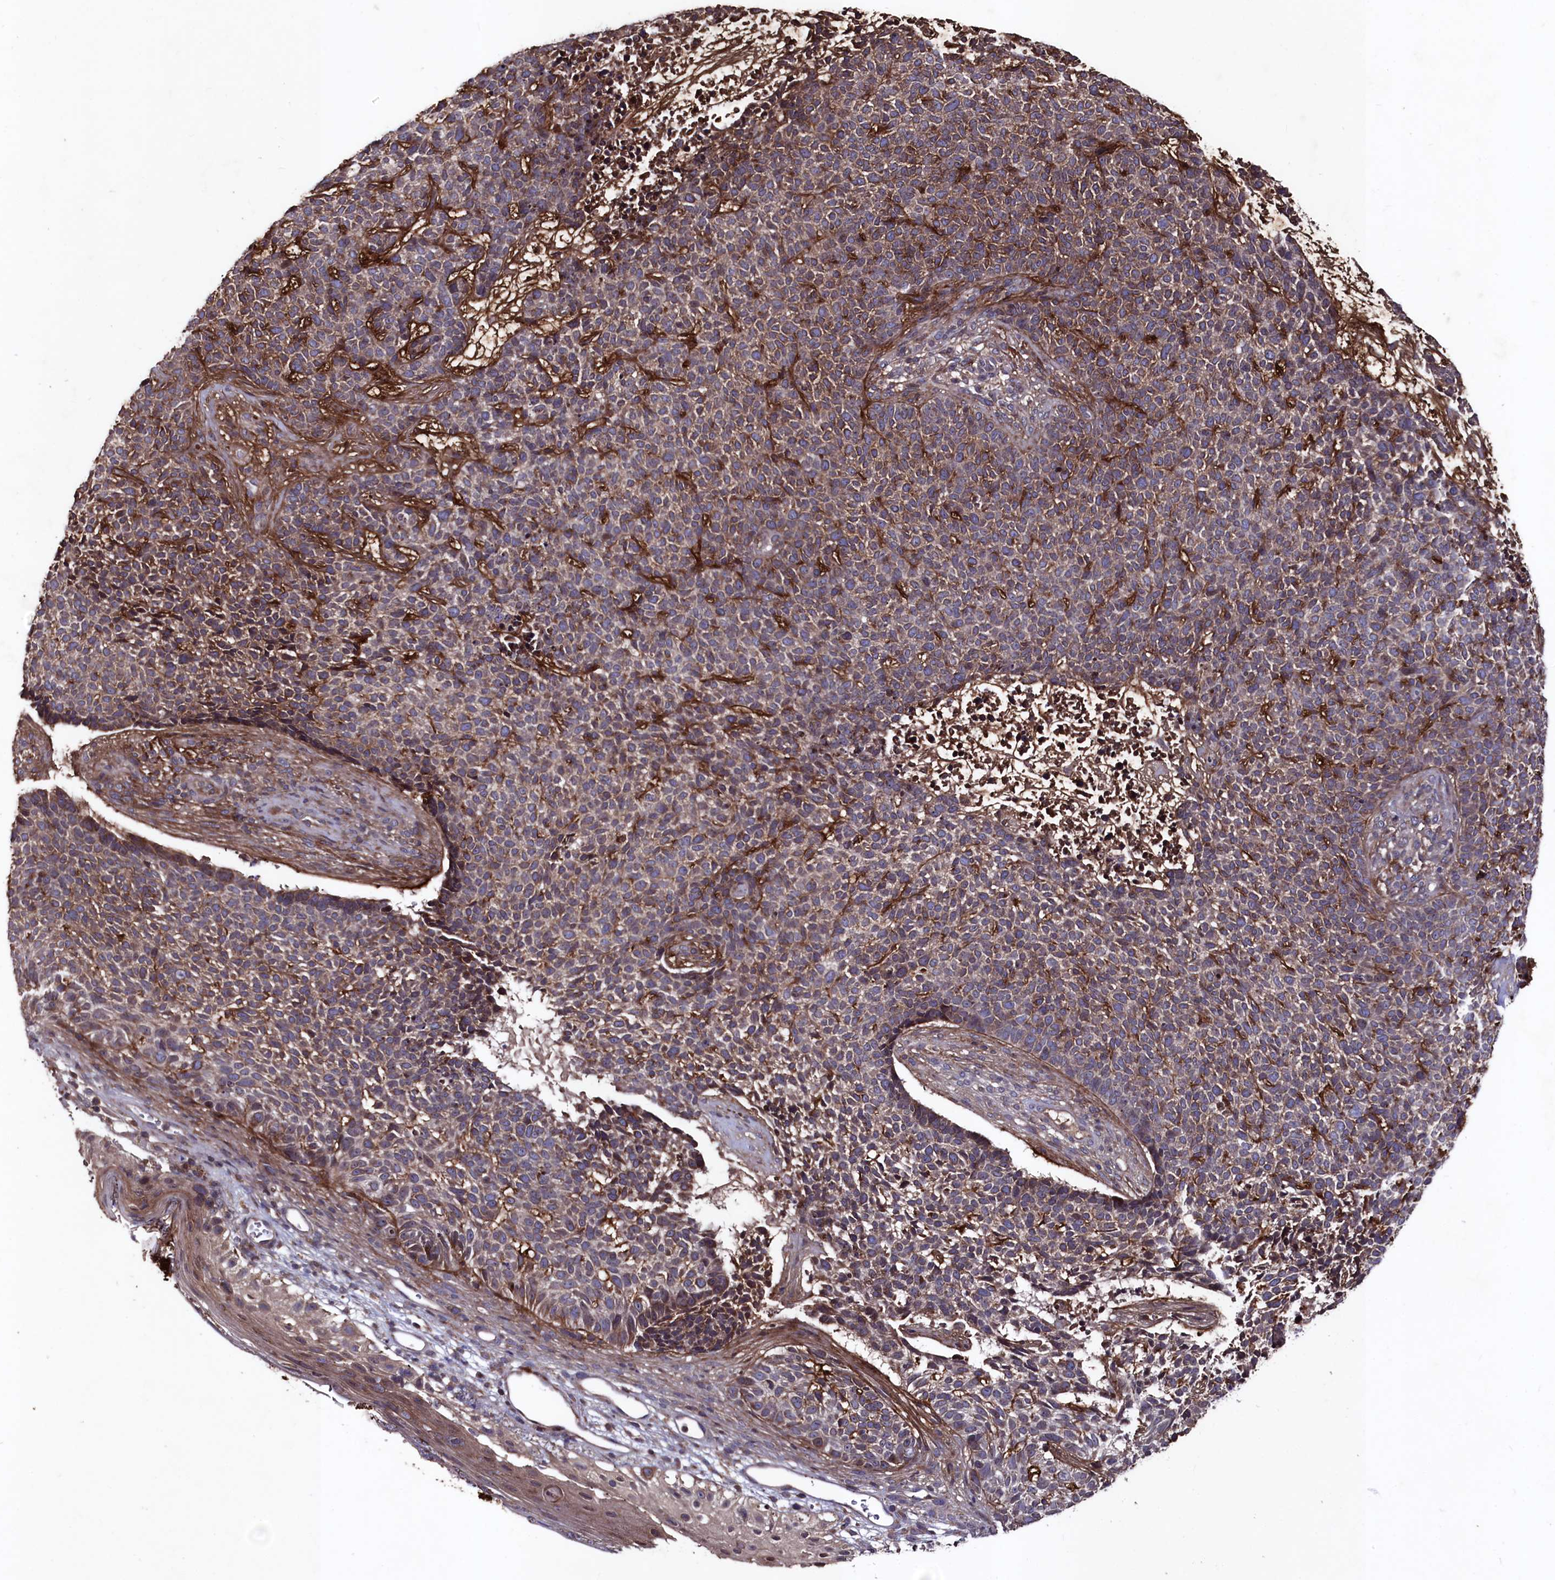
{"staining": {"intensity": "moderate", "quantity": ">75%", "location": "cytoplasmic/membranous"}, "tissue": "skin cancer", "cell_type": "Tumor cells", "image_type": "cancer", "snomed": [{"axis": "morphology", "description": "Basal cell carcinoma"}, {"axis": "topography", "description": "Skin"}], "caption": "IHC staining of basal cell carcinoma (skin), which exhibits medium levels of moderate cytoplasmic/membranous staining in approximately >75% of tumor cells indicating moderate cytoplasmic/membranous protein expression. The staining was performed using DAB (3,3'-diaminobenzidine) (brown) for protein detection and nuclei were counterstained in hematoxylin (blue).", "gene": "MYO1H", "patient": {"sex": "female", "age": 84}}